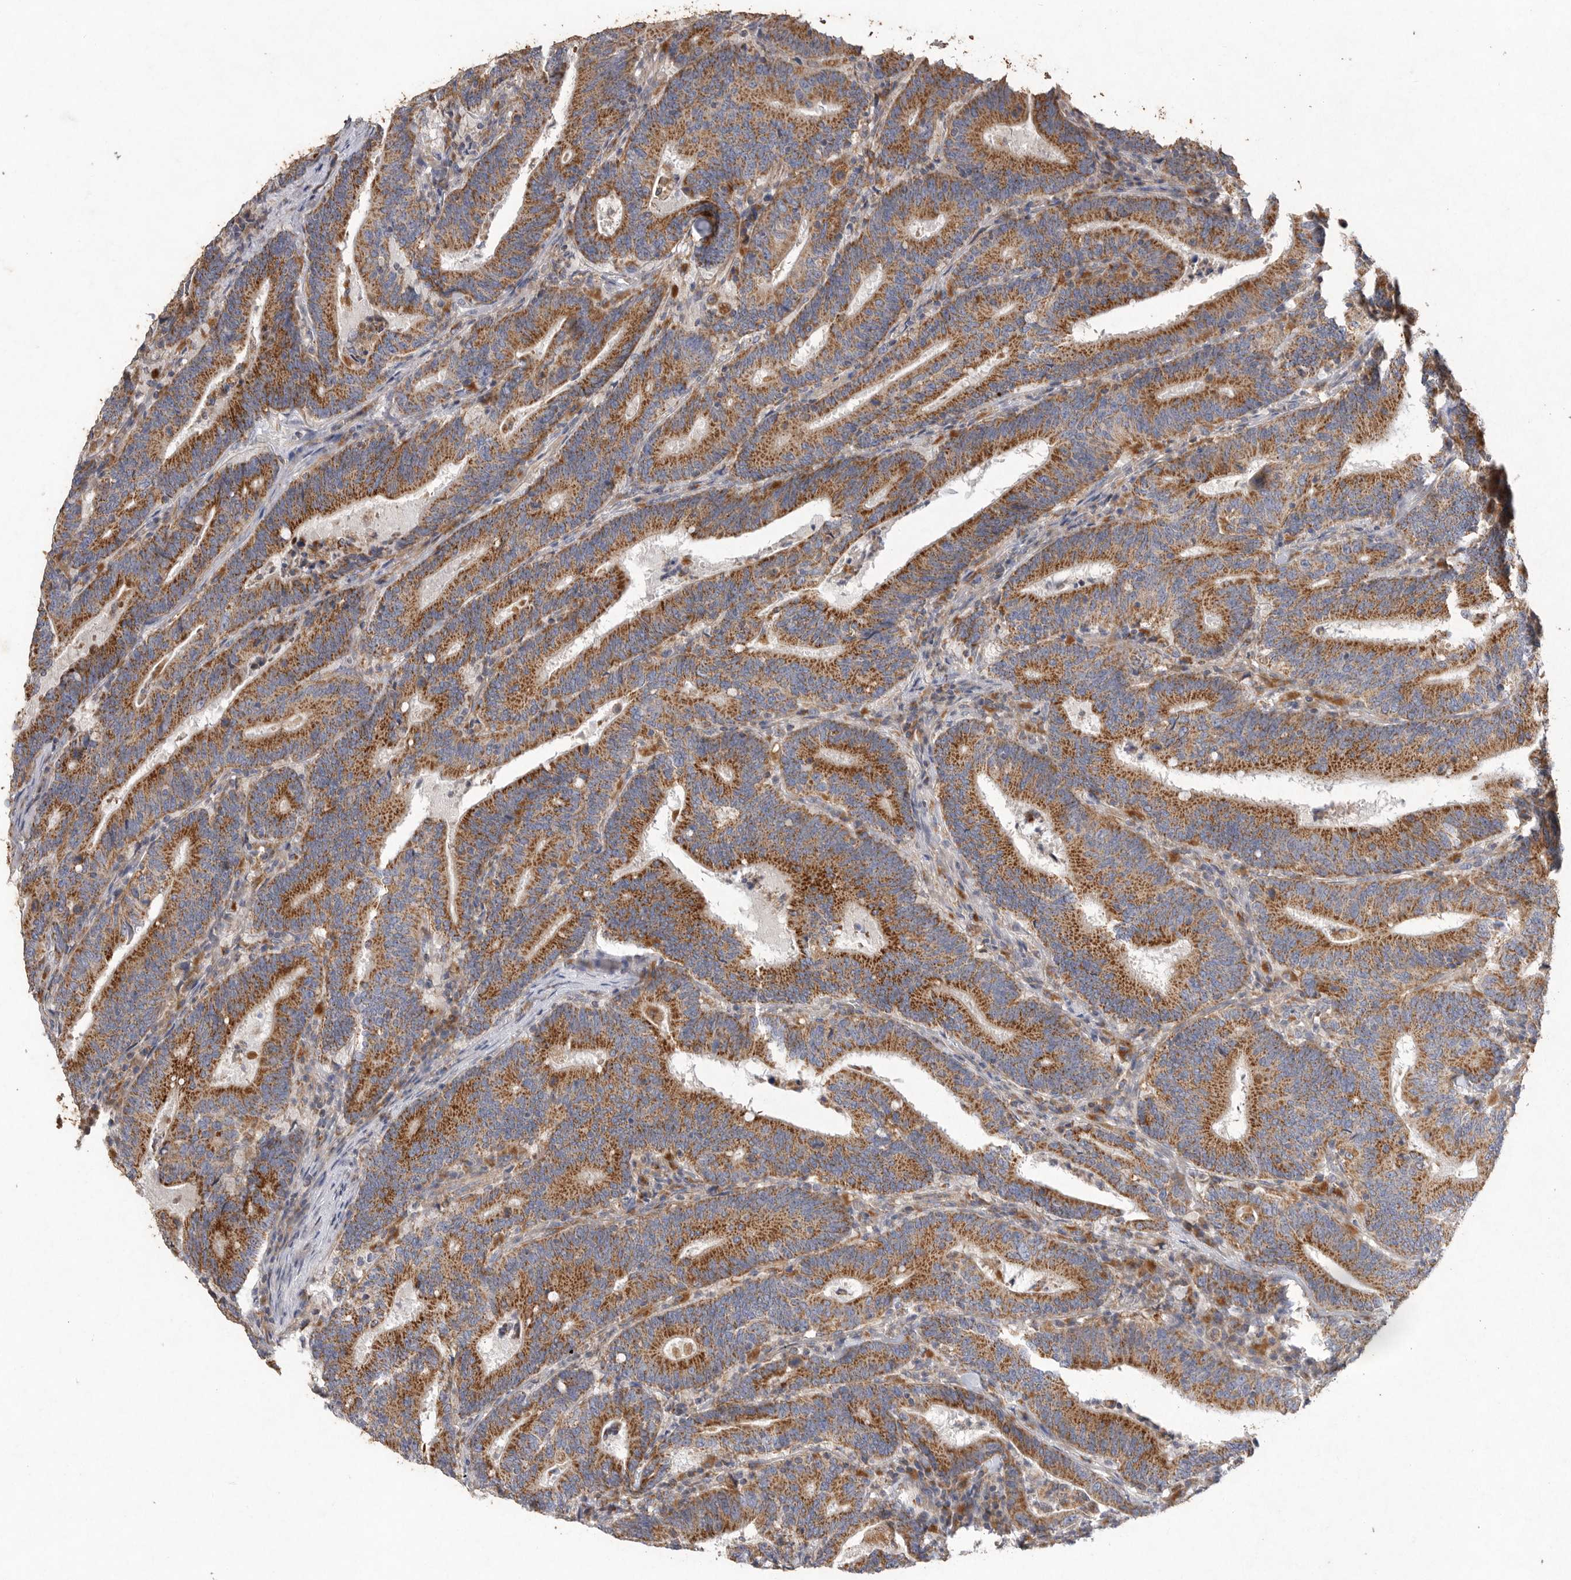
{"staining": {"intensity": "strong", "quantity": ">75%", "location": "cytoplasmic/membranous"}, "tissue": "colorectal cancer", "cell_type": "Tumor cells", "image_type": "cancer", "snomed": [{"axis": "morphology", "description": "Adenocarcinoma, NOS"}, {"axis": "topography", "description": "Colon"}], "caption": "Immunohistochemical staining of colorectal adenocarcinoma shows high levels of strong cytoplasmic/membranous protein positivity in approximately >75% of tumor cells. (DAB IHC, brown staining for protein, blue staining for nuclei).", "gene": "MRPL41", "patient": {"sex": "female", "age": 66}}